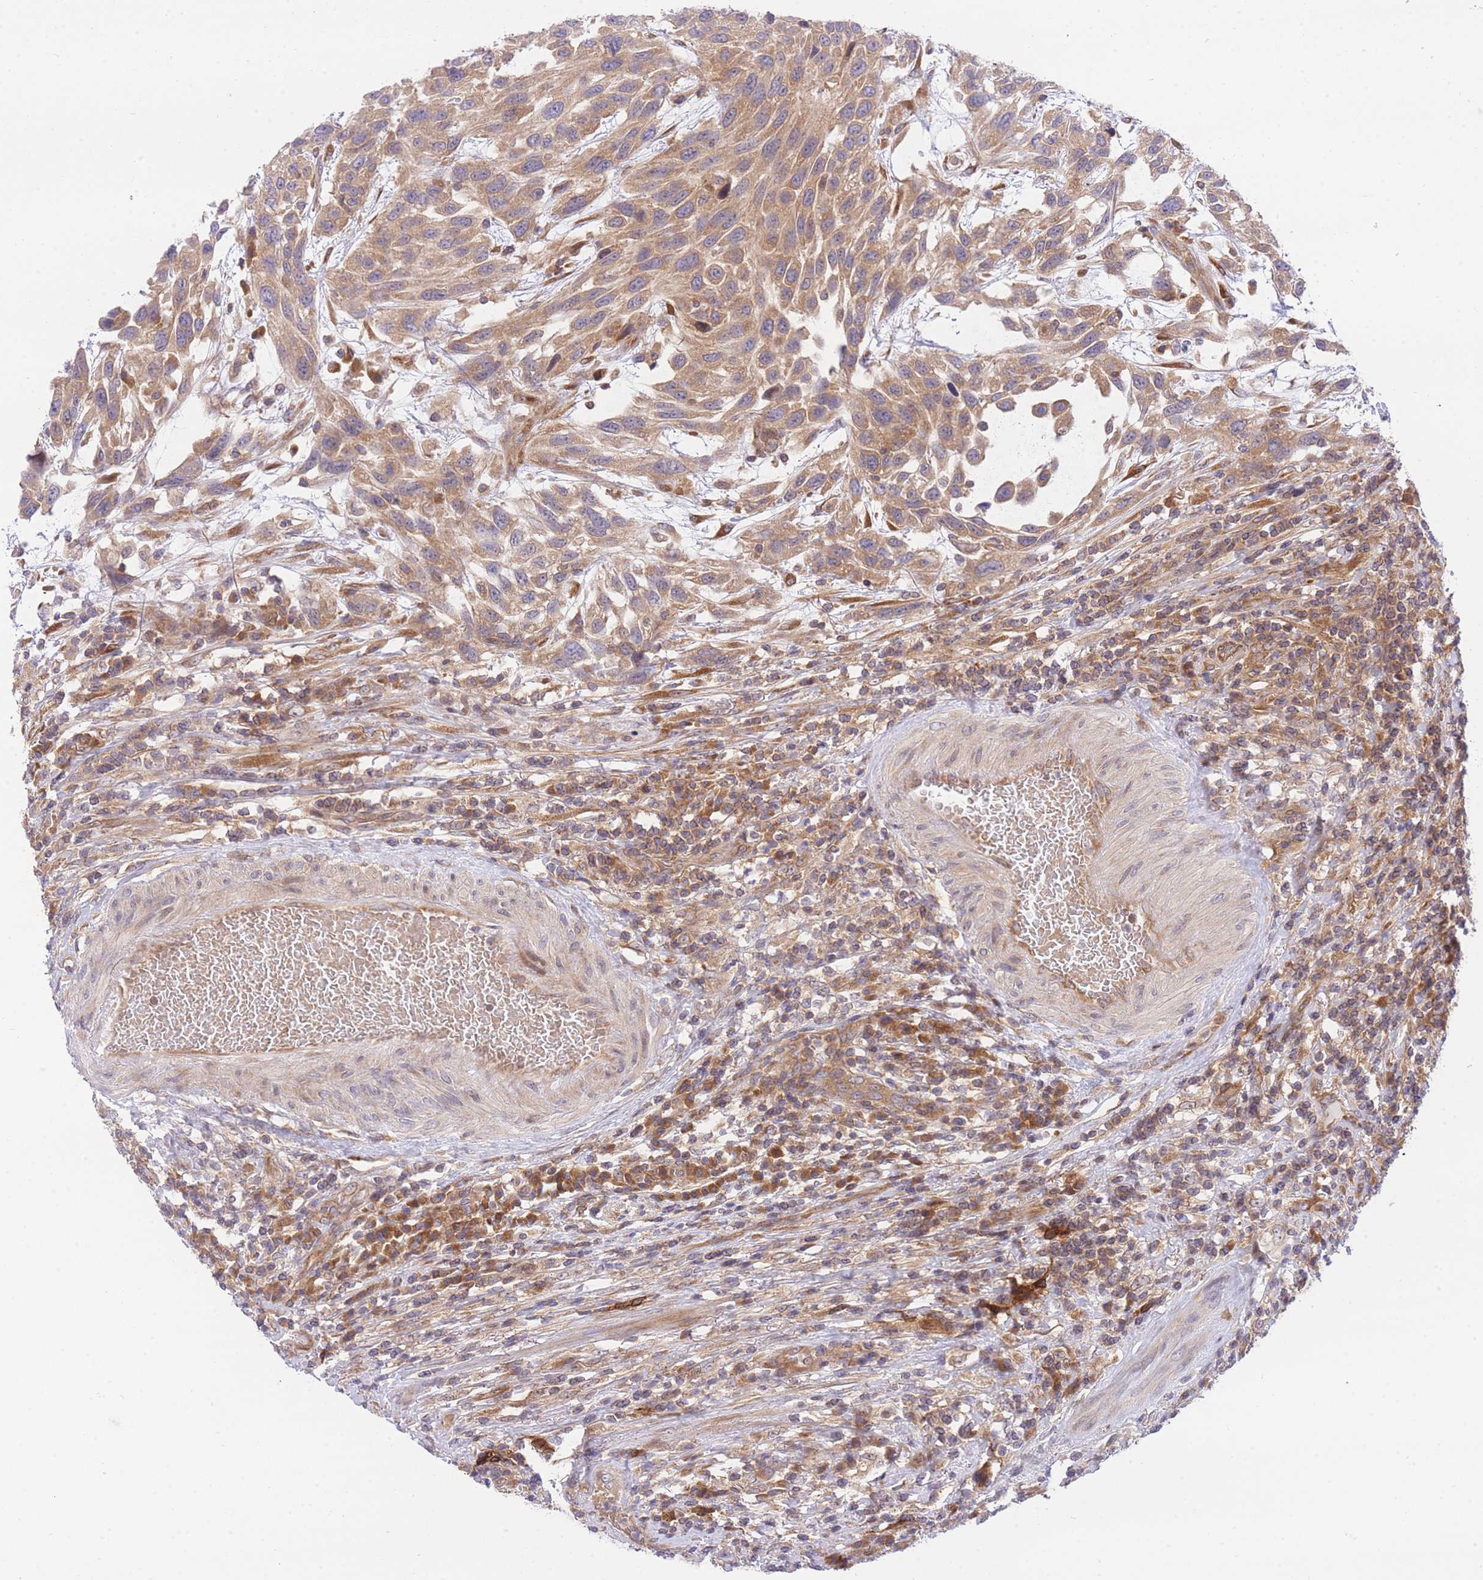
{"staining": {"intensity": "moderate", "quantity": ">75%", "location": "cytoplasmic/membranous"}, "tissue": "urothelial cancer", "cell_type": "Tumor cells", "image_type": "cancer", "snomed": [{"axis": "morphology", "description": "Urothelial carcinoma, High grade"}, {"axis": "topography", "description": "Urinary bladder"}], "caption": "The immunohistochemical stain highlights moderate cytoplasmic/membranous positivity in tumor cells of urothelial carcinoma (high-grade) tissue. The protein is shown in brown color, while the nuclei are stained blue.", "gene": "EIF2B2", "patient": {"sex": "female", "age": 70}}